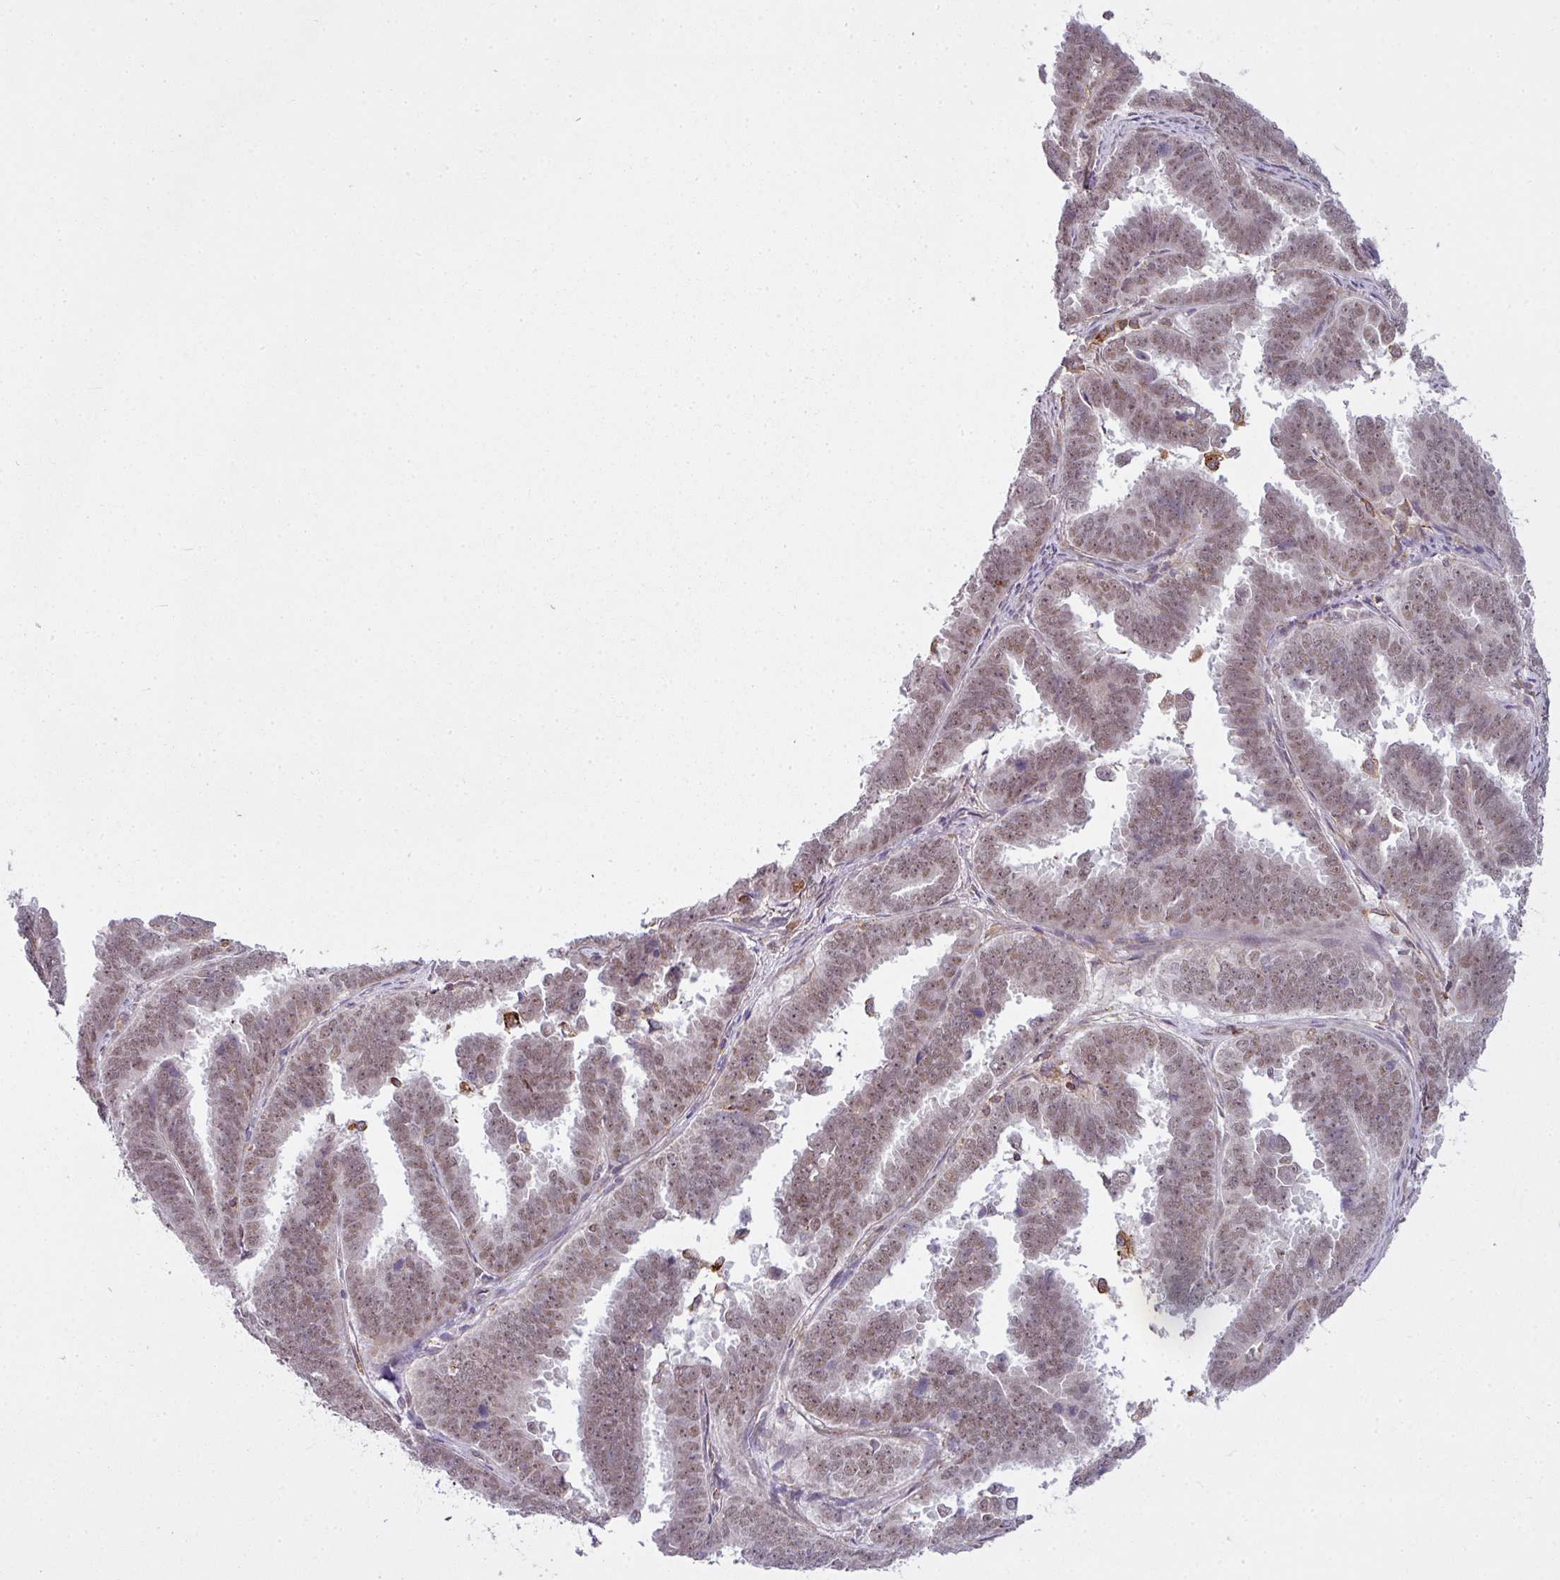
{"staining": {"intensity": "weak", "quantity": ">75%", "location": "nuclear"}, "tissue": "endometrial cancer", "cell_type": "Tumor cells", "image_type": "cancer", "snomed": [{"axis": "morphology", "description": "Adenocarcinoma, NOS"}, {"axis": "topography", "description": "Endometrium"}], "caption": "IHC staining of endometrial cancer (adenocarcinoma), which reveals low levels of weak nuclear expression in approximately >75% of tumor cells indicating weak nuclear protein positivity. The staining was performed using DAB (3,3'-diaminobenzidine) (brown) for protein detection and nuclei were counterstained in hematoxylin (blue).", "gene": "ZC2HC1C", "patient": {"sex": "female", "age": 75}}